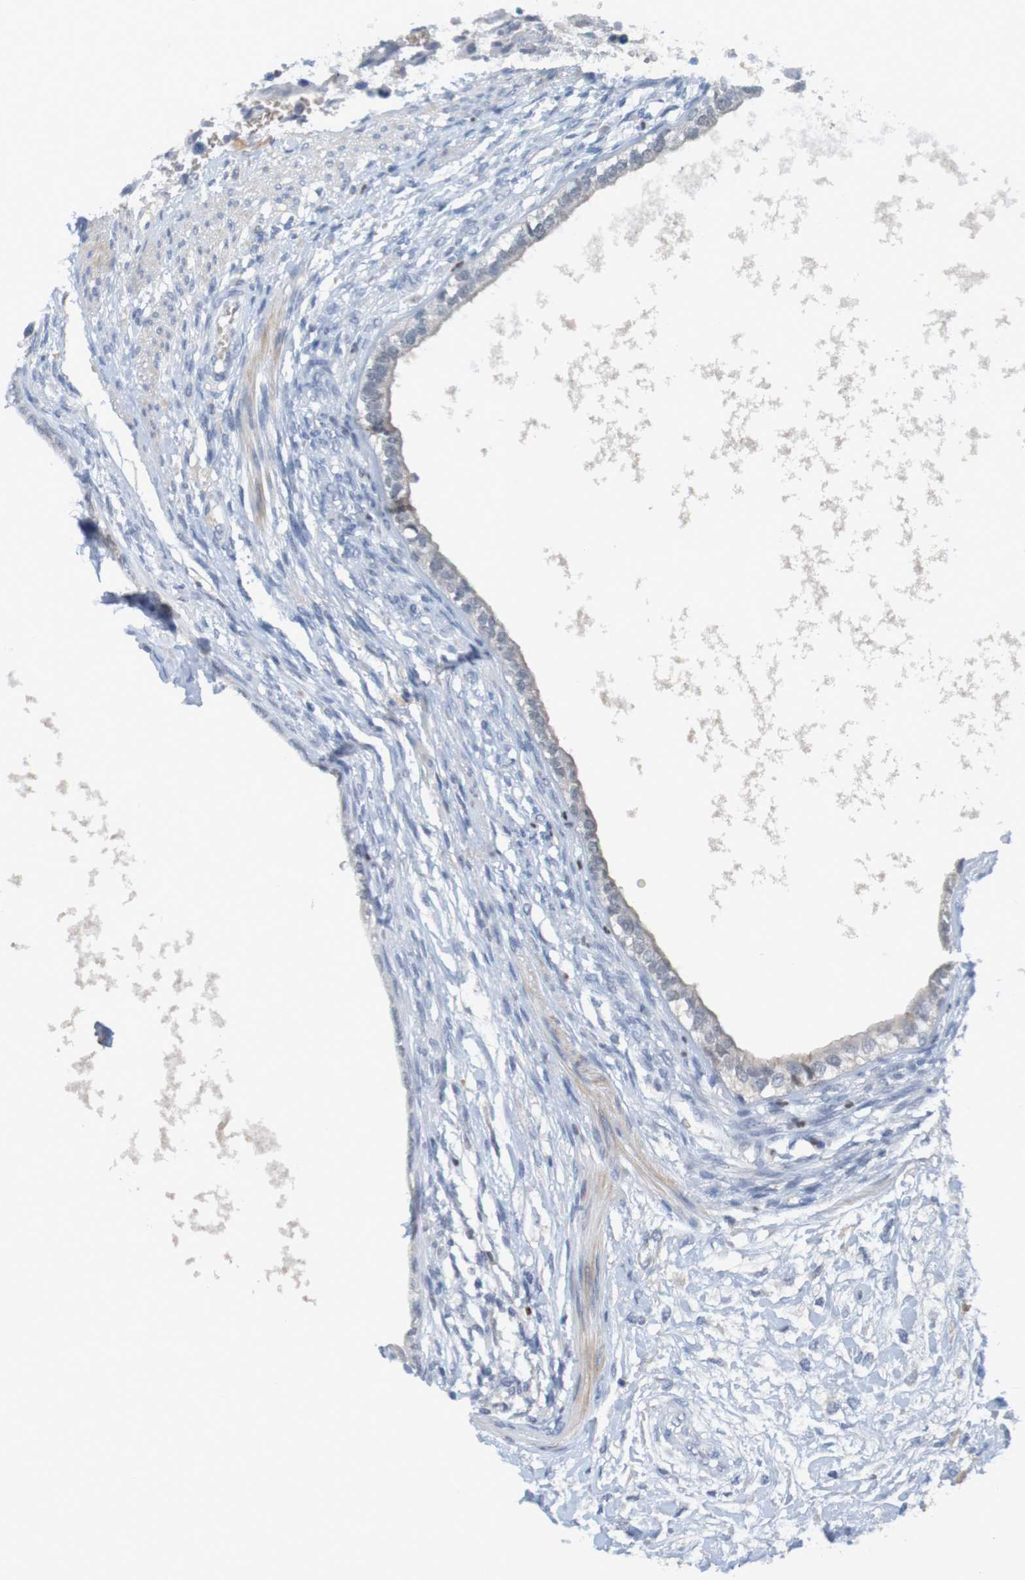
{"staining": {"intensity": "negative", "quantity": "none", "location": "none"}, "tissue": "testis cancer", "cell_type": "Tumor cells", "image_type": "cancer", "snomed": [{"axis": "morphology", "description": "Carcinoma, Embryonal, NOS"}, {"axis": "topography", "description": "Testis"}], "caption": "Immunohistochemistry image of human testis cancer stained for a protein (brown), which reveals no expression in tumor cells.", "gene": "USP36", "patient": {"sex": "male", "age": 26}}